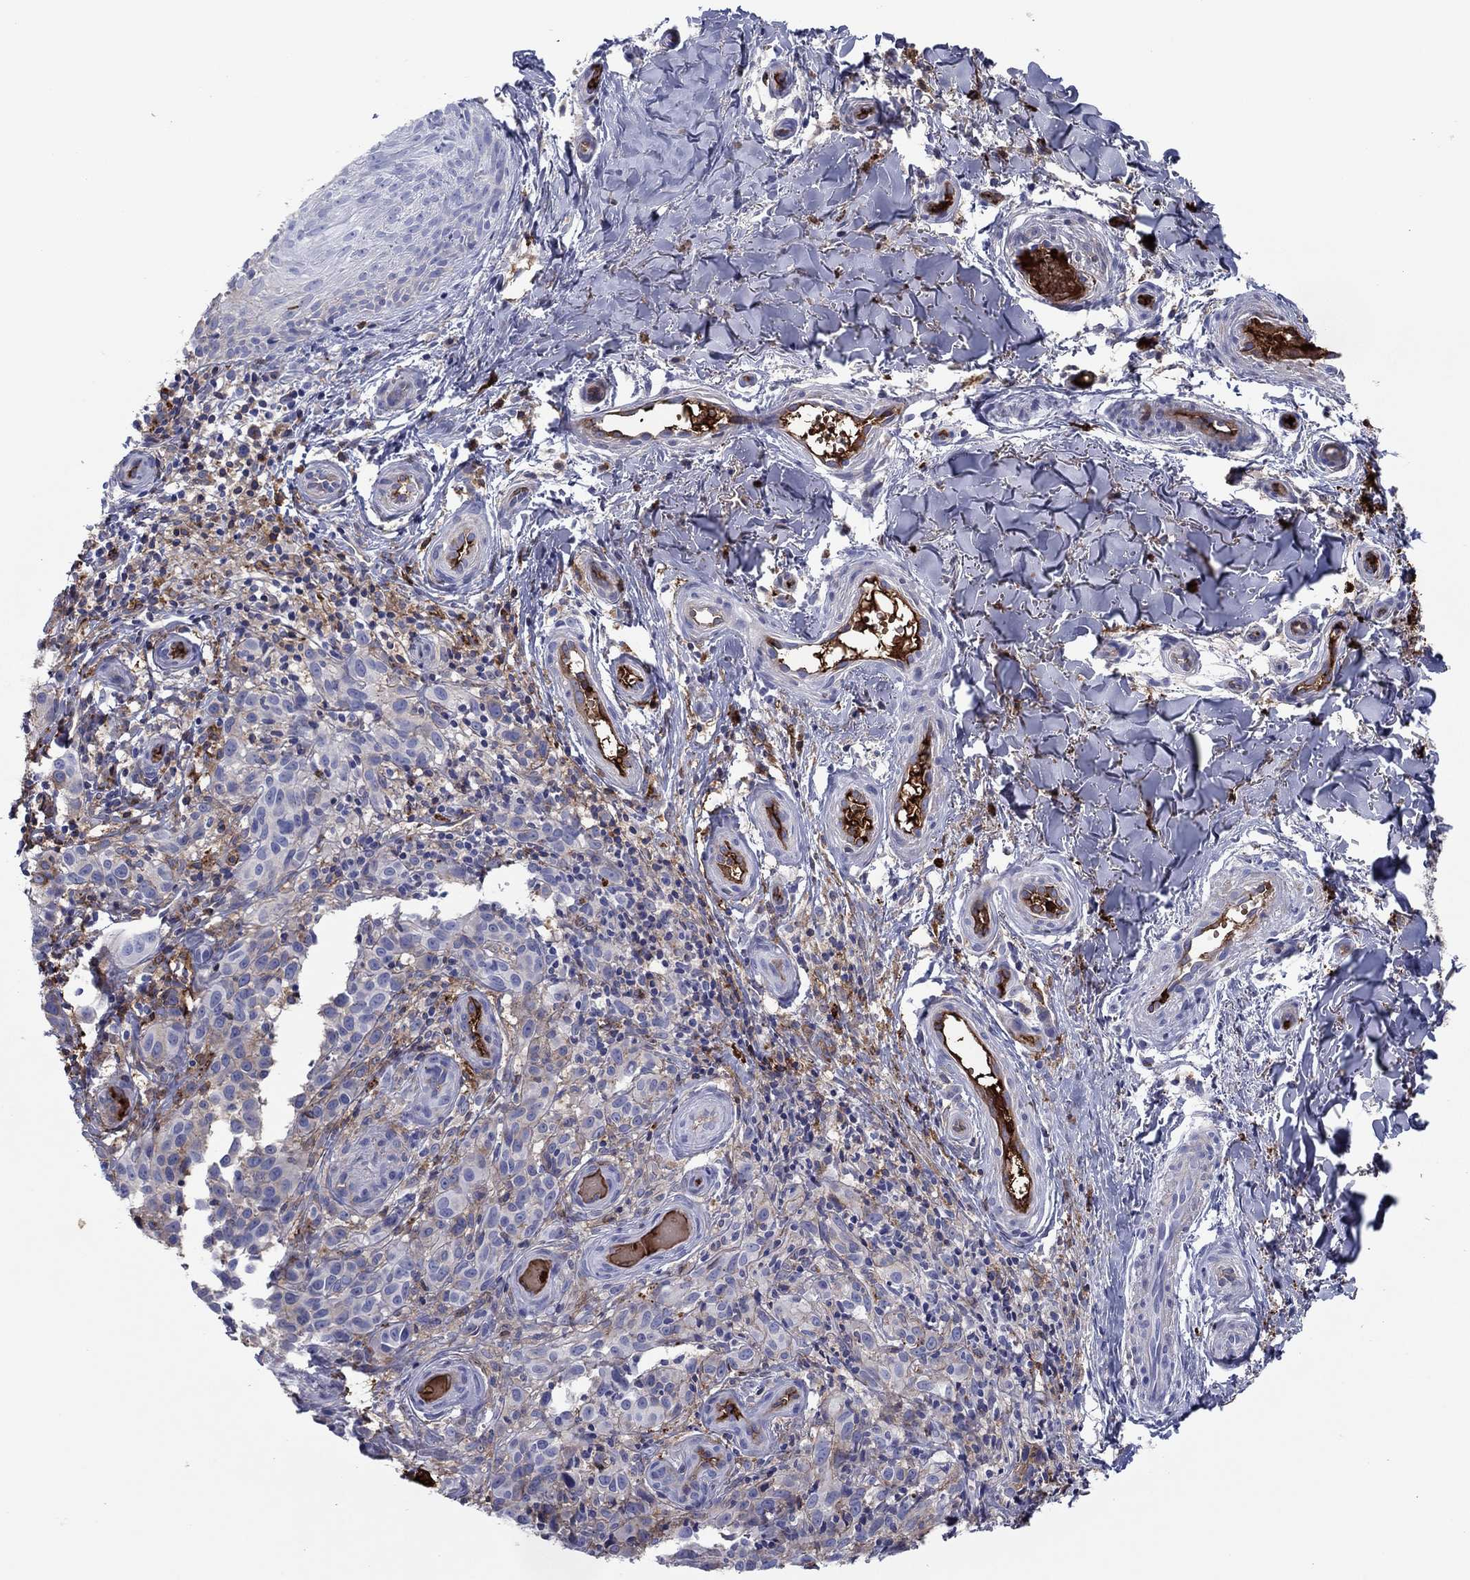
{"staining": {"intensity": "negative", "quantity": "none", "location": "none"}, "tissue": "melanoma", "cell_type": "Tumor cells", "image_type": "cancer", "snomed": [{"axis": "morphology", "description": "Malignant melanoma, NOS"}, {"axis": "topography", "description": "Skin"}], "caption": "An immunohistochemistry (IHC) image of malignant melanoma is shown. There is no staining in tumor cells of malignant melanoma.", "gene": "HPX", "patient": {"sex": "female", "age": 53}}